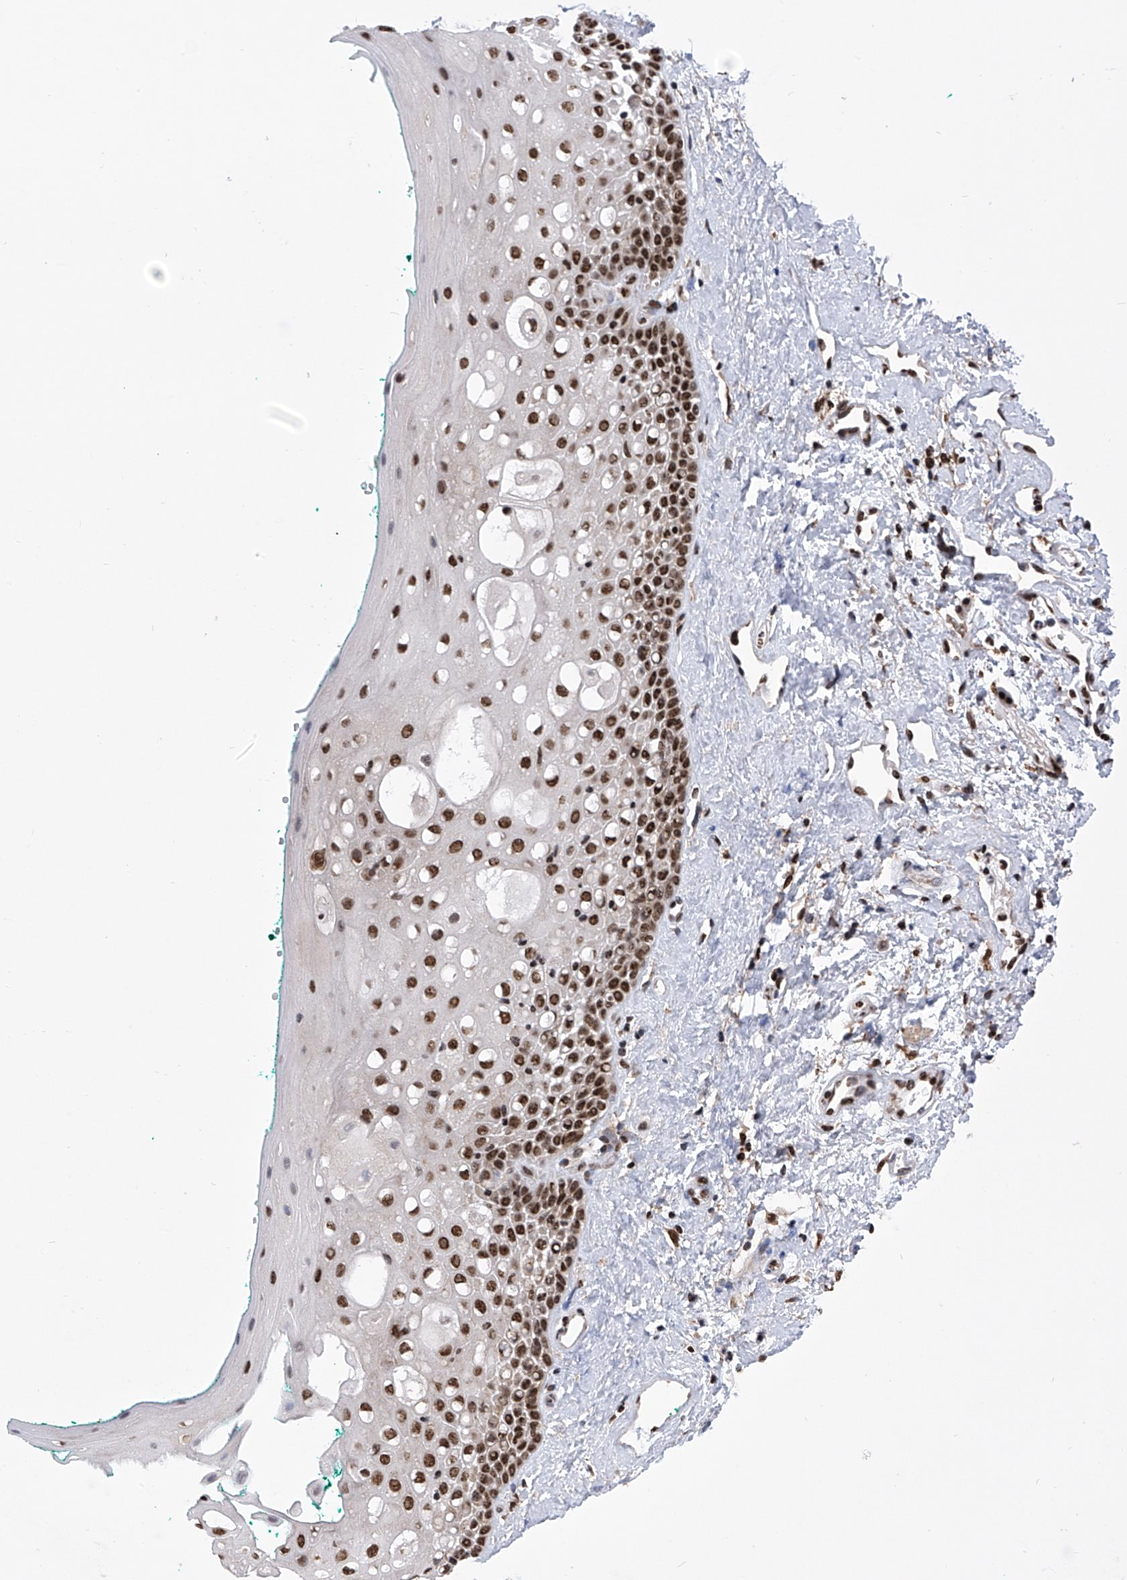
{"staining": {"intensity": "strong", "quantity": ">75%", "location": "nuclear"}, "tissue": "oral mucosa", "cell_type": "Squamous epithelial cells", "image_type": "normal", "snomed": [{"axis": "morphology", "description": "Normal tissue, NOS"}, {"axis": "topography", "description": "Oral tissue"}], "caption": "Normal oral mucosa reveals strong nuclear positivity in approximately >75% of squamous epithelial cells, visualized by immunohistochemistry.", "gene": "APLF", "patient": {"sex": "female", "age": 70}}